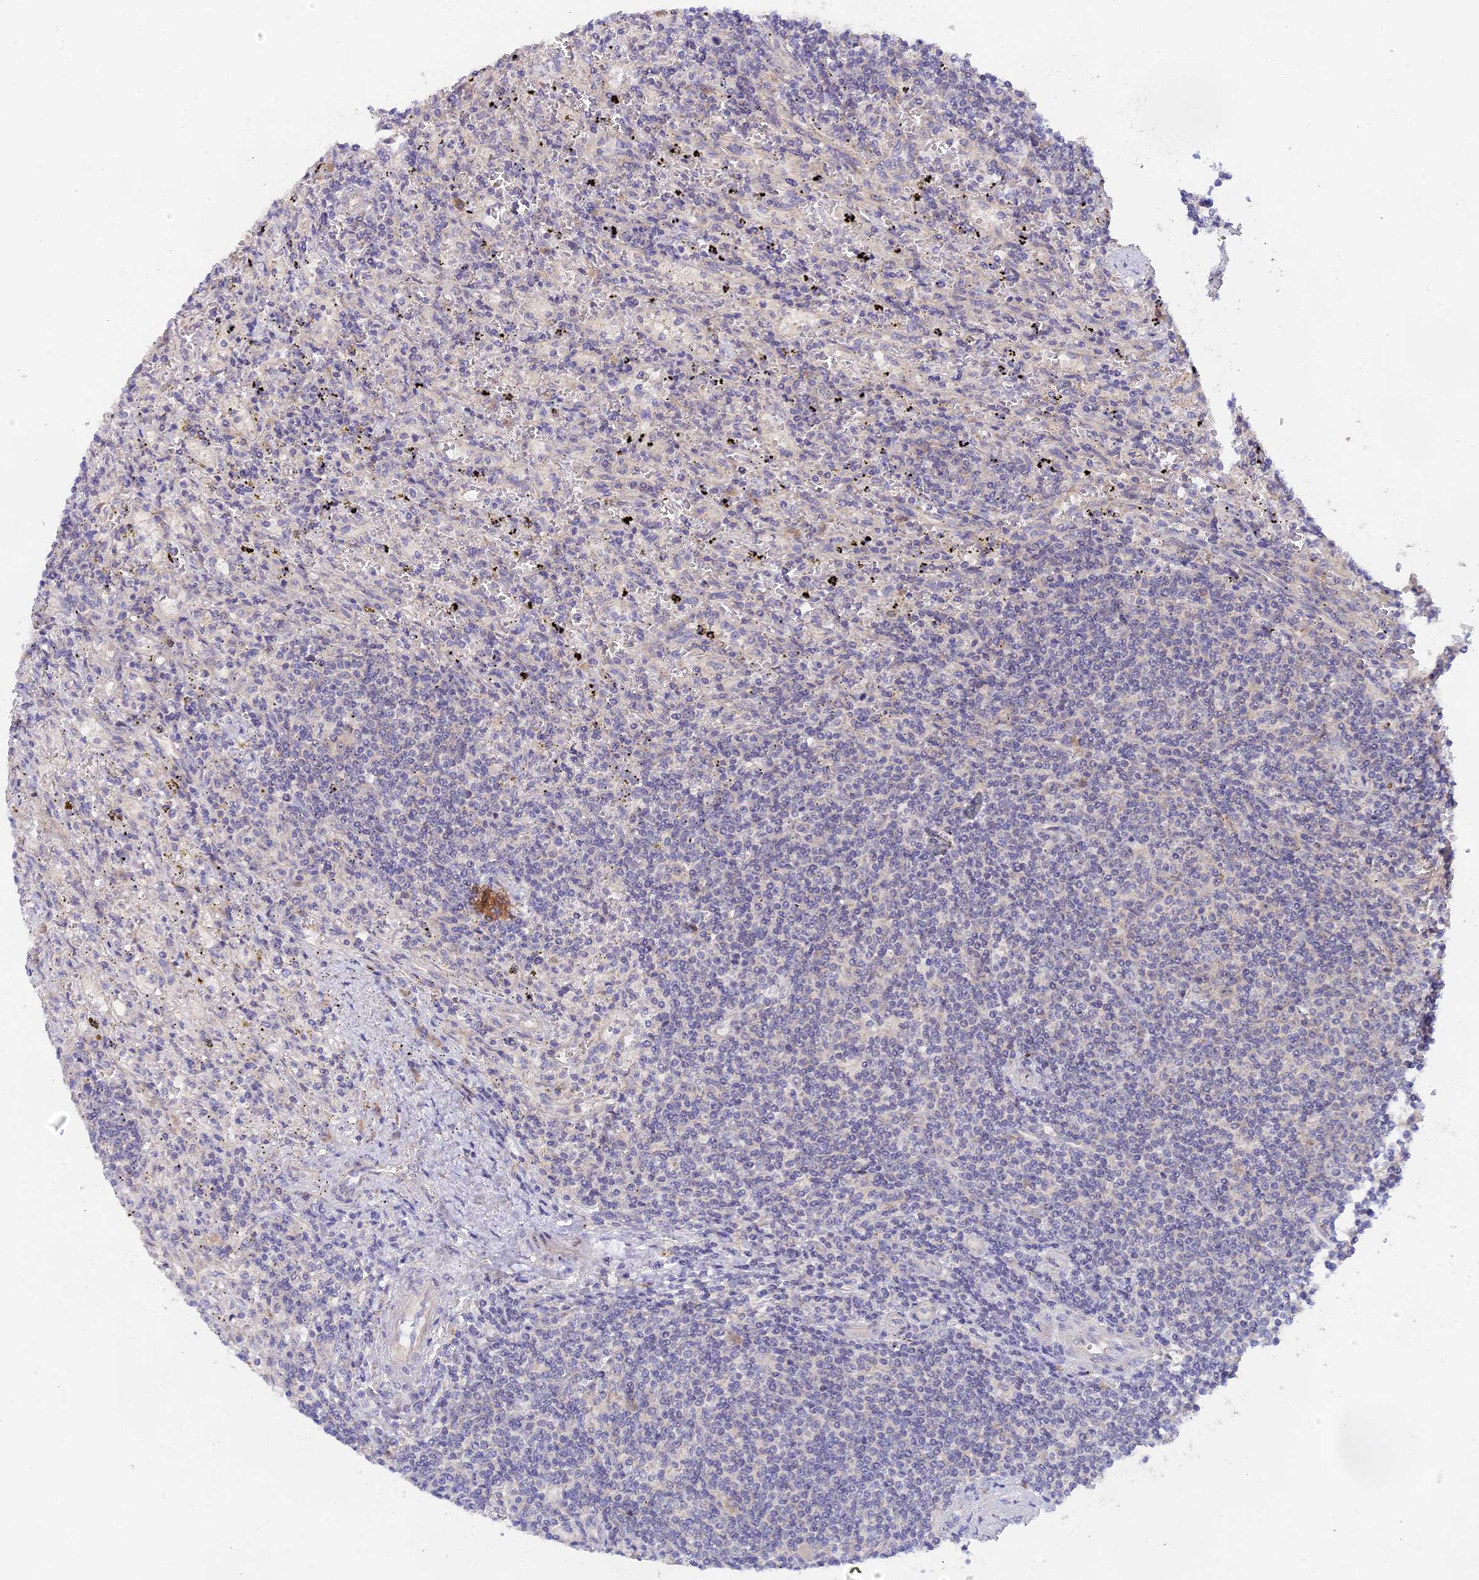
{"staining": {"intensity": "negative", "quantity": "none", "location": "none"}, "tissue": "lymphoma", "cell_type": "Tumor cells", "image_type": "cancer", "snomed": [{"axis": "morphology", "description": "Malignant lymphoma, non-Hodgkin's type, Low grade"}, {"axis": "topography", "description": "Spleen"}], "caption": "Micrograph shows no protein staining in tumor cells of lymphoma tissue.", "gene": "TENT4B", "patient": {"sex": "male", "age": 76}}